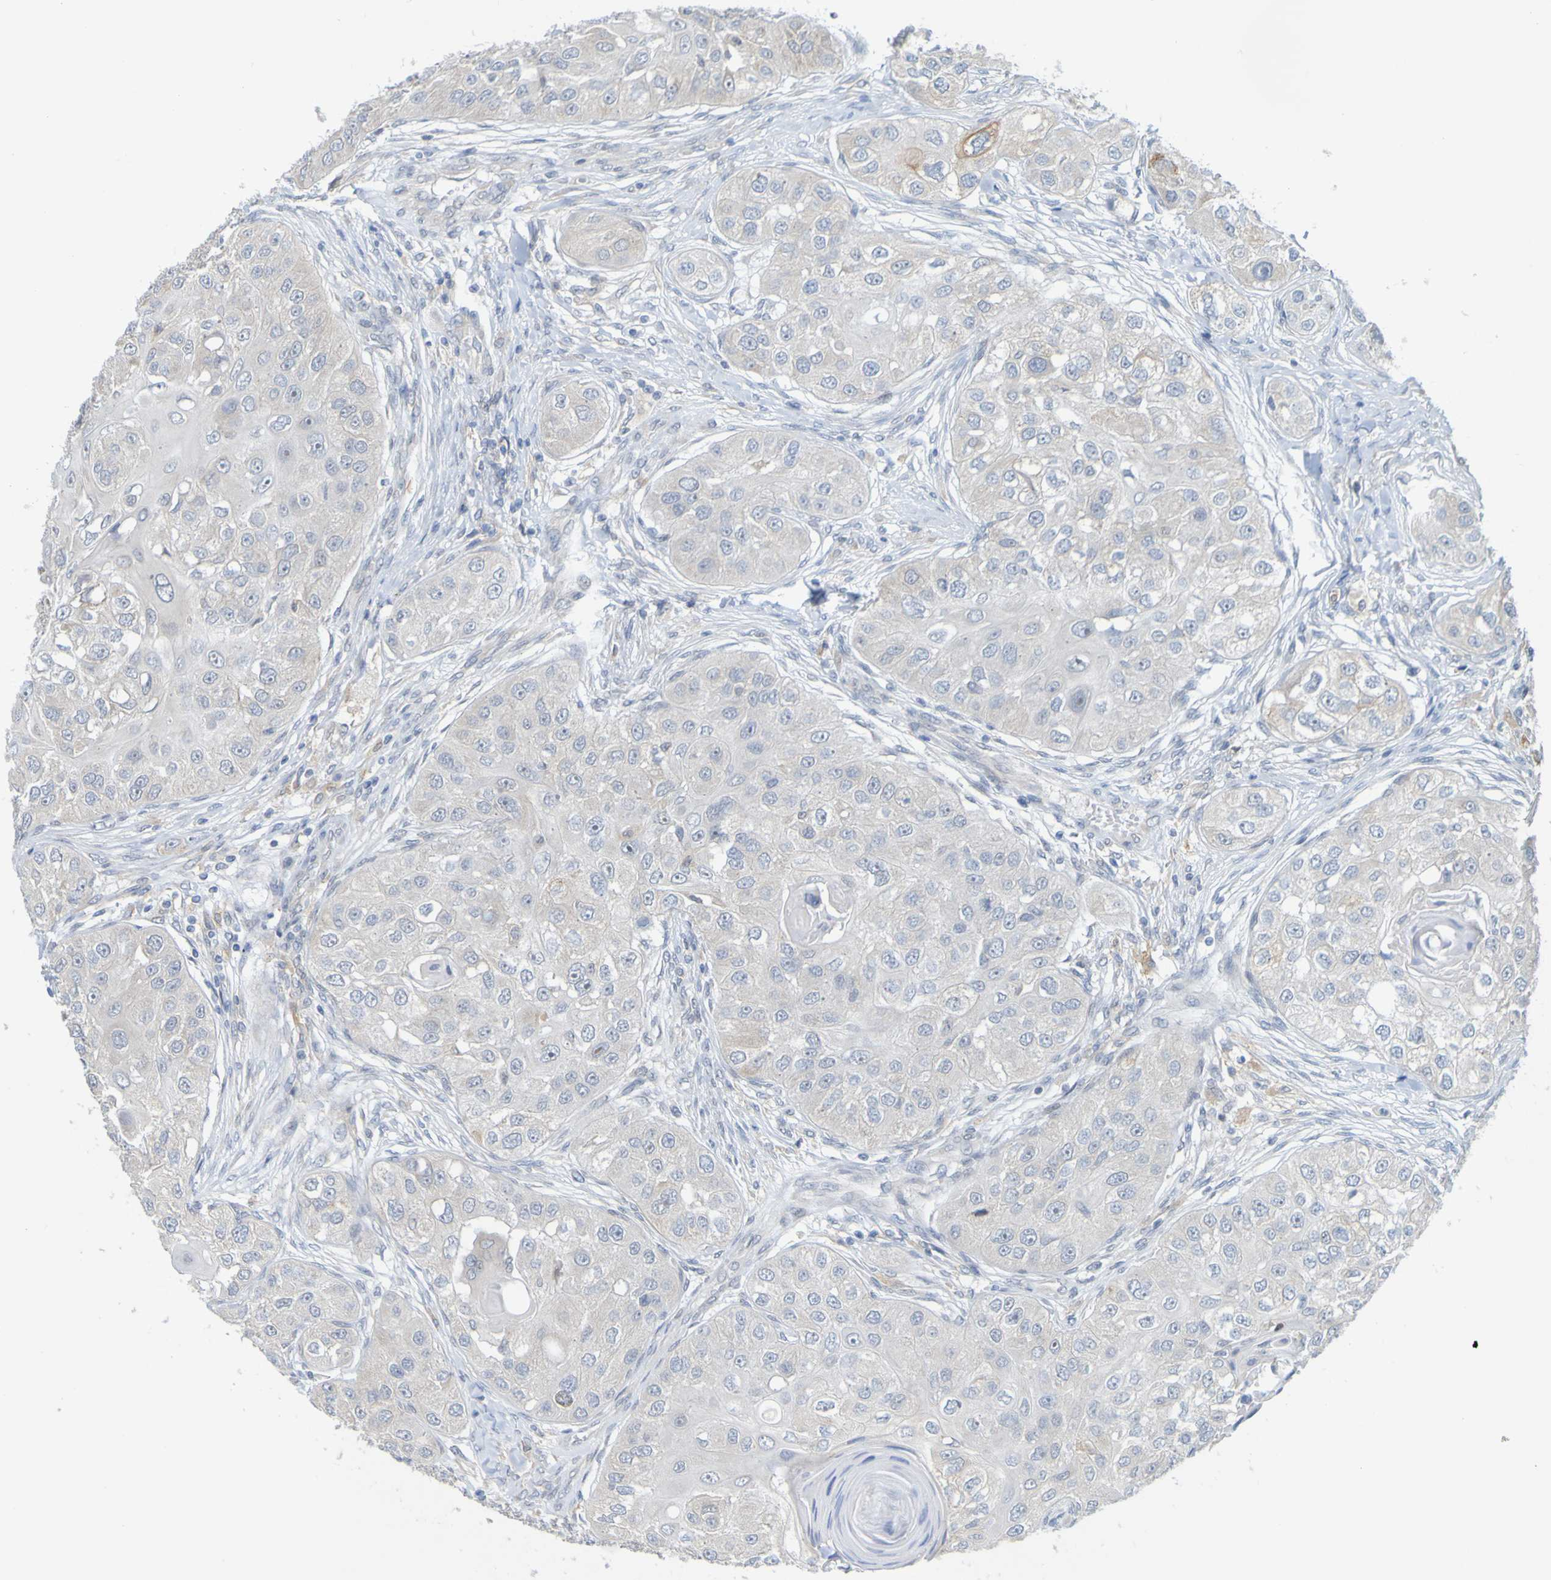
{"staining": {"intensity": "negative", "quantity": "none", "location": "none"}, "tissue": "head and neck cancer", "cell_type": "Tumor cells", "image_type": "cancer", "snomed": [{"axis": "morphology", "description": "Normal tissue, NOS"}, {"axis": "morphology", "description": "Squamous cell carcinoma, NOS"}, {"axis": "topography", "description": "Skeletal muscle"}, {"axis": "topography", "description": "Head-Neck"}], "caption": "High magnification brightfield microscopy of head and neck cancer (squamous cell carcinoma) stained with DAB (3,3'-diaminobenzidine) (brown) and counterstained with hematoxylin (blue): tumor cells show no significant expression.", "gene": "LILRB5", "patient": {"sex": "male", "age": 51}}